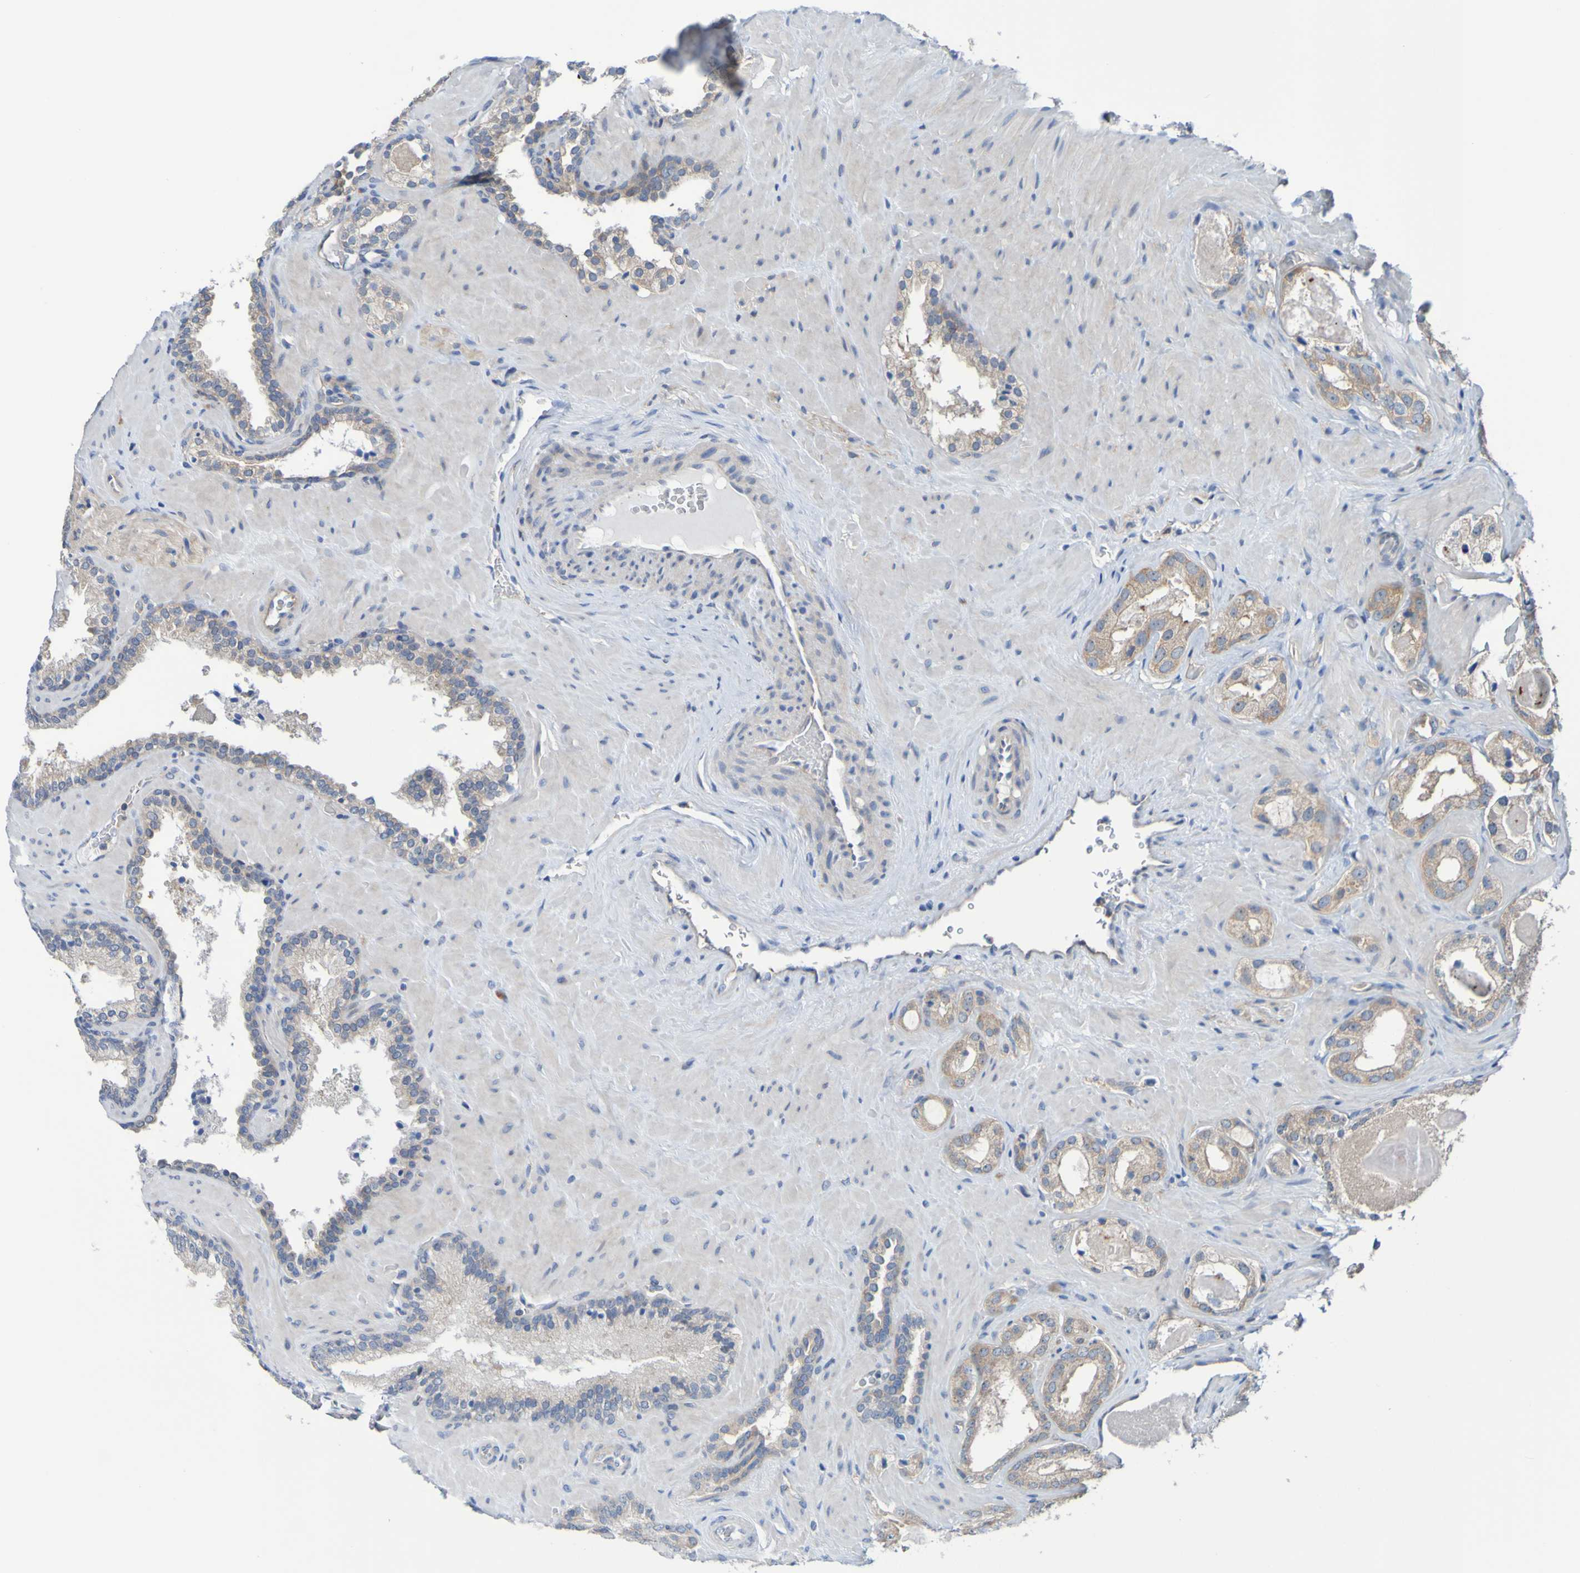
{"staining": {"intensity": "weak", "quantity": ">75%", "location": "cytoplasmic/membranous"}, "tissue": "prostate cancer", "cell_type": "Tumor cells", "image_type": "cancer", "snomed": [{"axis": "morphology", "description": "Adenocarcinoma, High grade"}, {"axis": "topography", "description": "Prostate"}], "caption": "Tumor cells exhibit low levels of weak cytoplasmic/membranous staining in approximately >75% of cells in human adenocarcinoma (high-grade) (prostate).", "gene": "SDK1", "patient": {"sex": "male", "age": 64}}